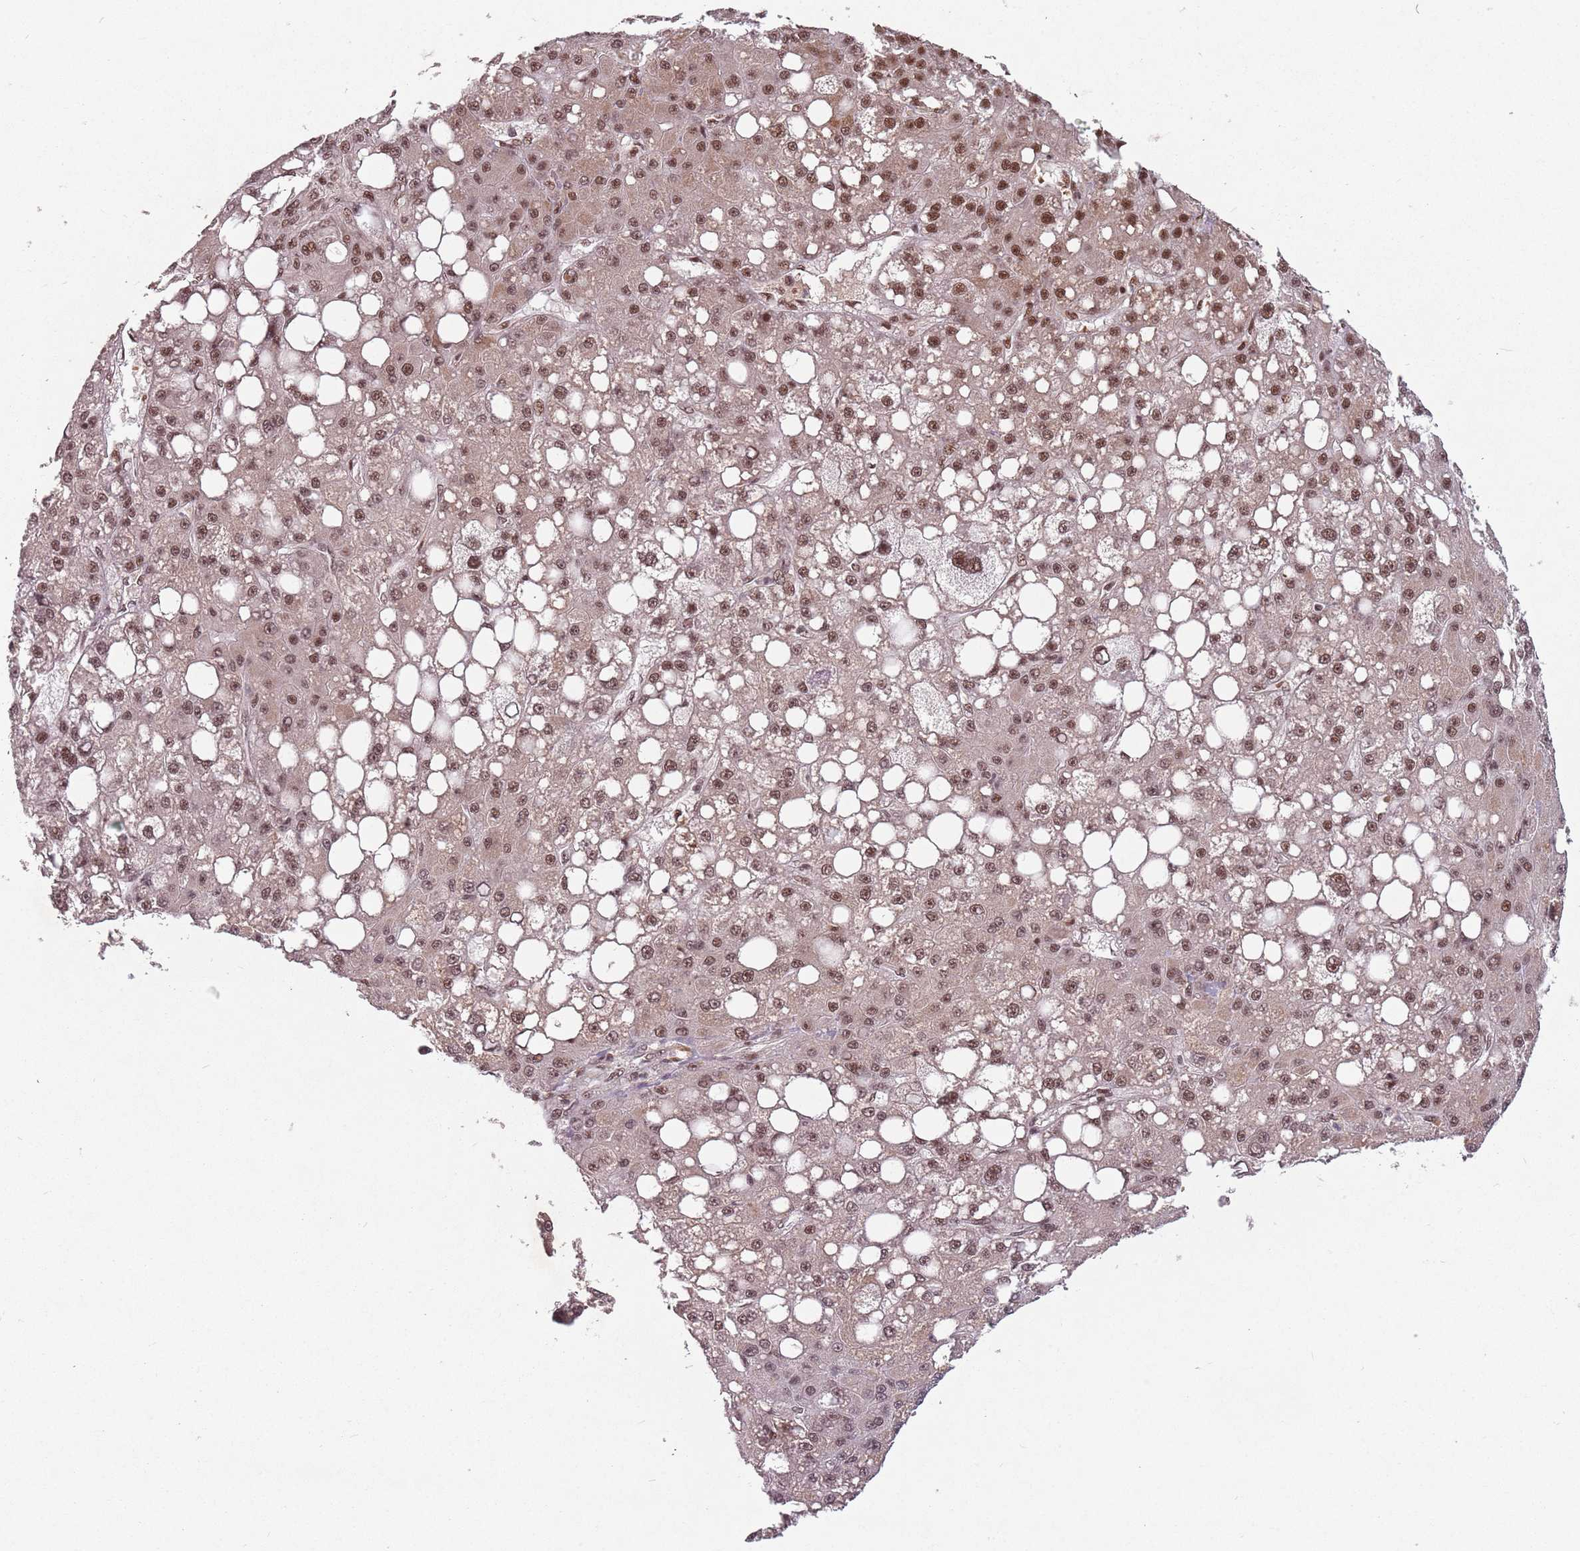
{"staining": {"intensity": "moderate", "quantity": ">75%", "location": "nuclear"}, "tissue": "liver cancer", "cell_type": "Tumor cells", "image_type": "cancer", "snomed": [{"axis": "morphology", "description": "Carcinoma, Hepatocellular, NOS"}, {"axis": "topography", "description": "Liver"}], "caption": "The histopathology image shows staining of liver cancer, revealing moderate nuclear protein staining (brown color) within tumor cells. Nuclei are stained in blue.", "gene": "NCBP1", "patient": {"sex": "male", "age": 67}}